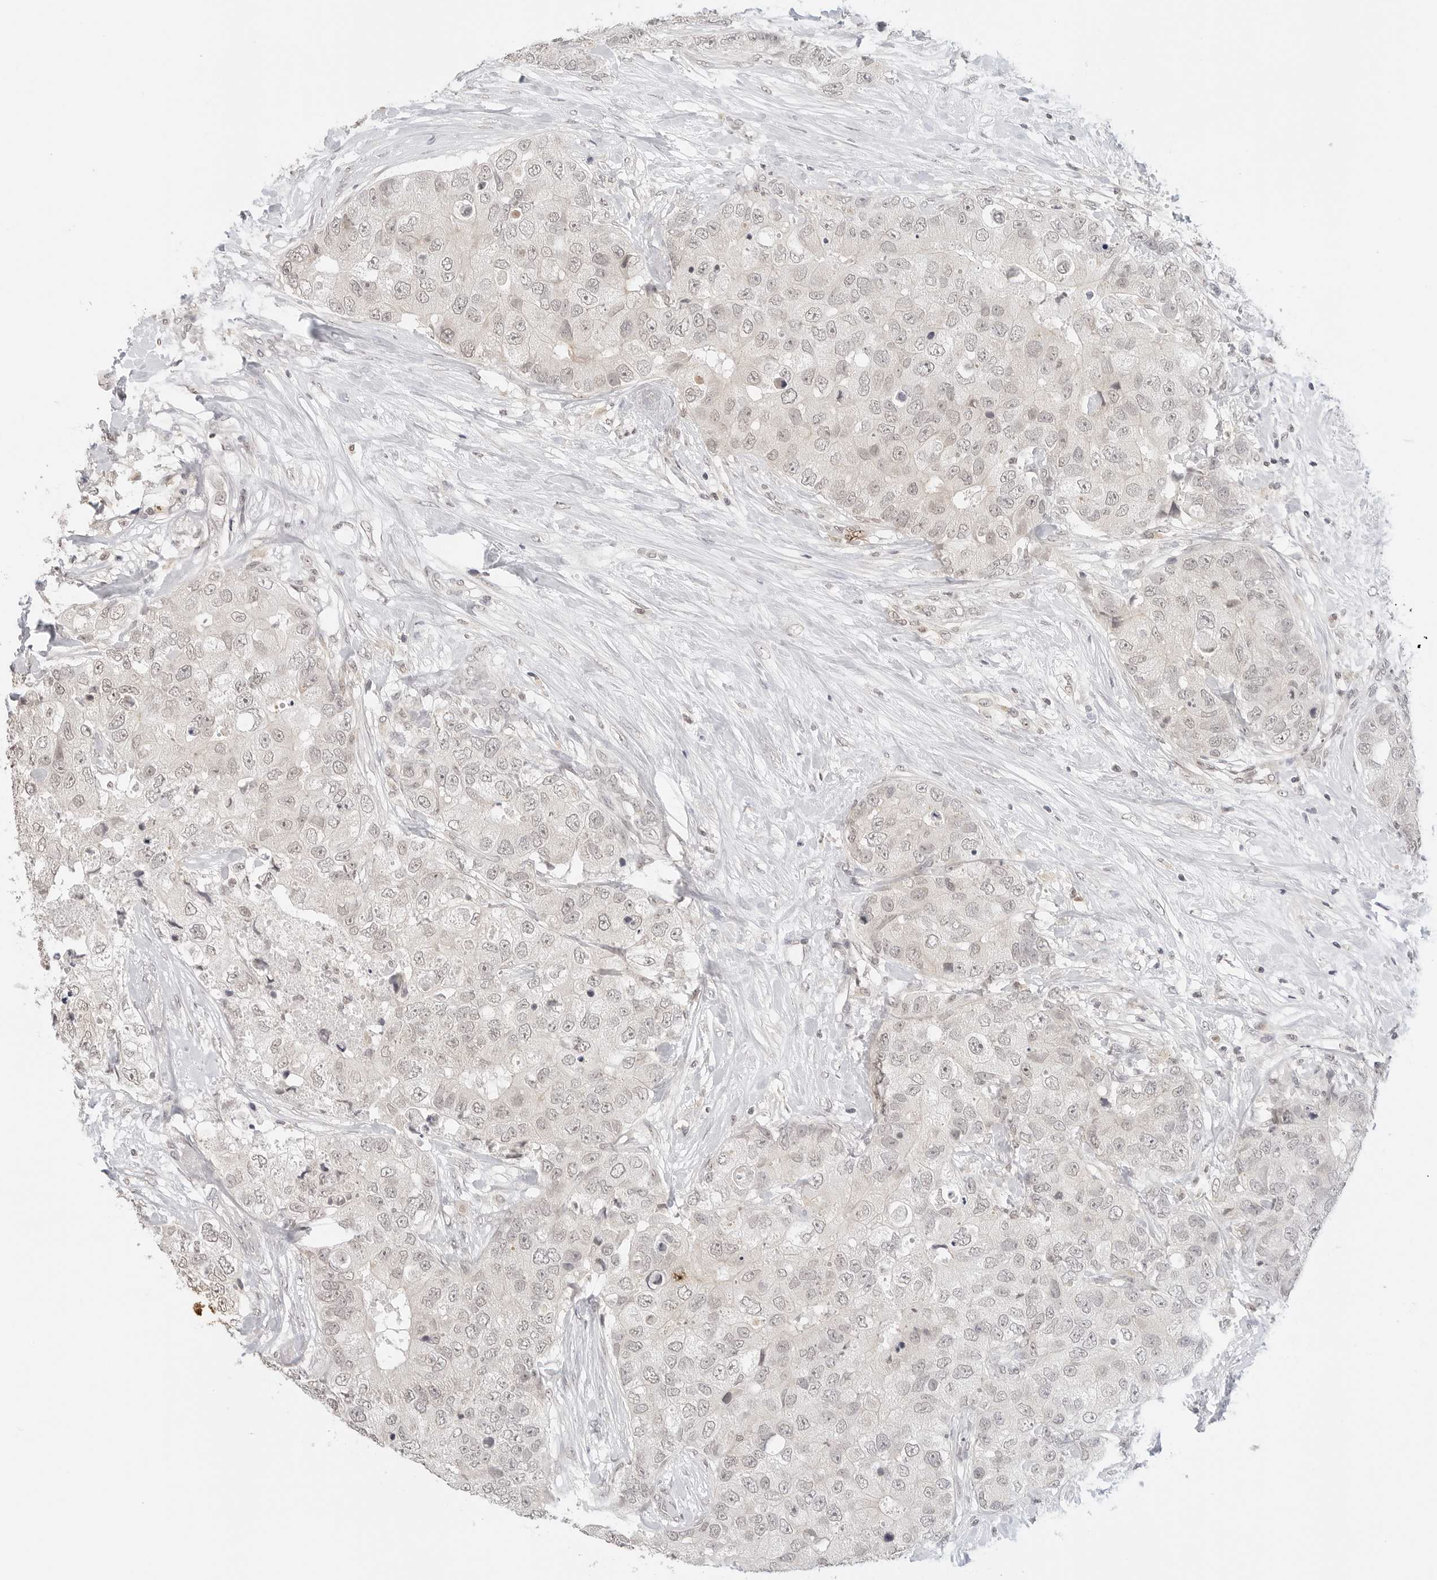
{"staining": {"intensity": "negative", "quantity": "none", "location": "none"}, "tissue": "breast cancer", "cell_type": "Tumor cells", "image_type": "cancer", "snomed": [{"axis": "morphology", "description": "Duct carcinoma"}, {"axis": "topography", "description": "Breast"}], "caption": "Protein analysis of breast cancer (intraductal carcinoma) shows no significant positivity in tumor cells.", "gene": "GPR34", "patient": {"sex": "female", "age": 62}}